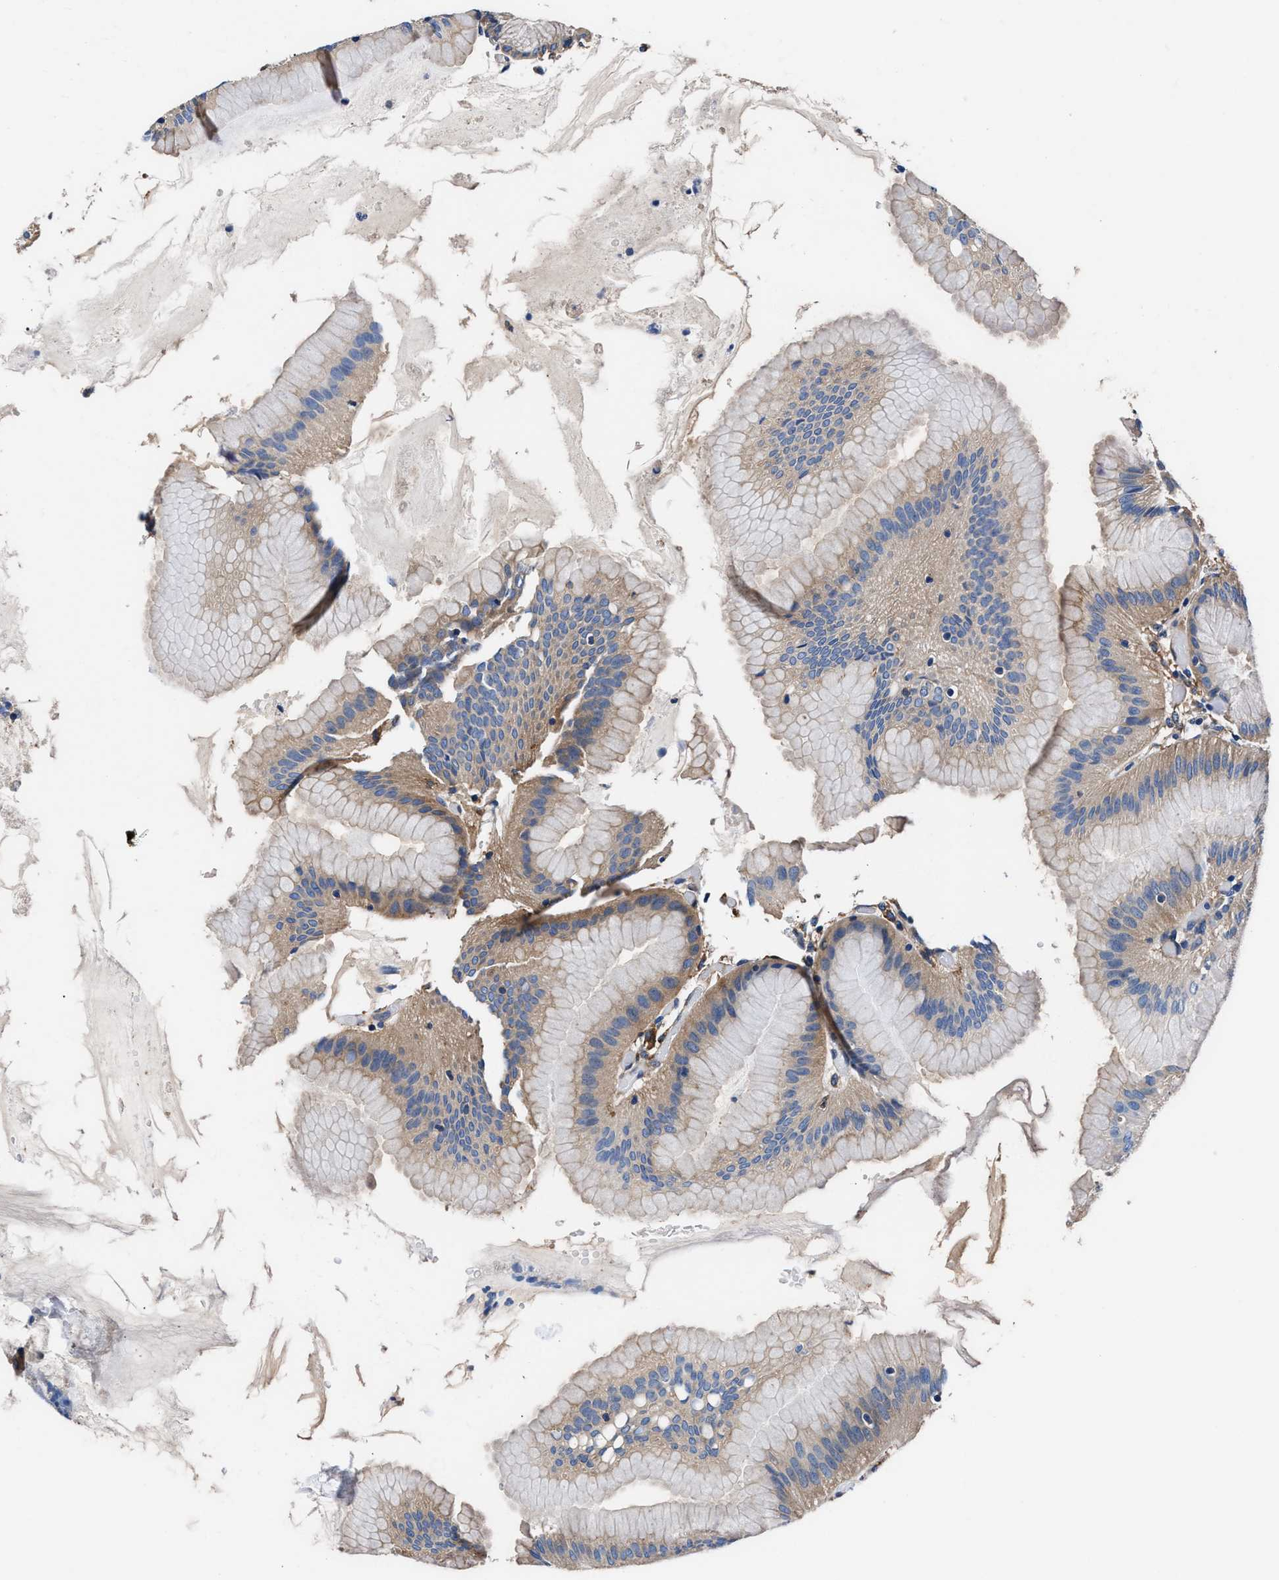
{"staining": {"intensity": "weak", "quantity": "25%-75%", "location": "cytoplasmic/membranous"}, "tissue": "stomach", "cell_type": "Glandular cells", "image_type": "normal", "snomed": [{"axis": "morphology", "description": "Normal tissue, NOS"}, {"axis": "topography", "description": "Stomach"}, {"axis": "topography", "description": "Stomach, lower"}], "caption": "Protein staining of normal stomach displays weak cytoplasmic/membranous positivity in about 25%-75% of glandular cells. The protein is stained brown, and the nuclei are stained in blue (DAB (3,3'-diaminobenzidine) IHC with brightfield microscopy, high magnification).", "gene": "SH3GL1", "patient": {"sex": "female", "age": 75}}